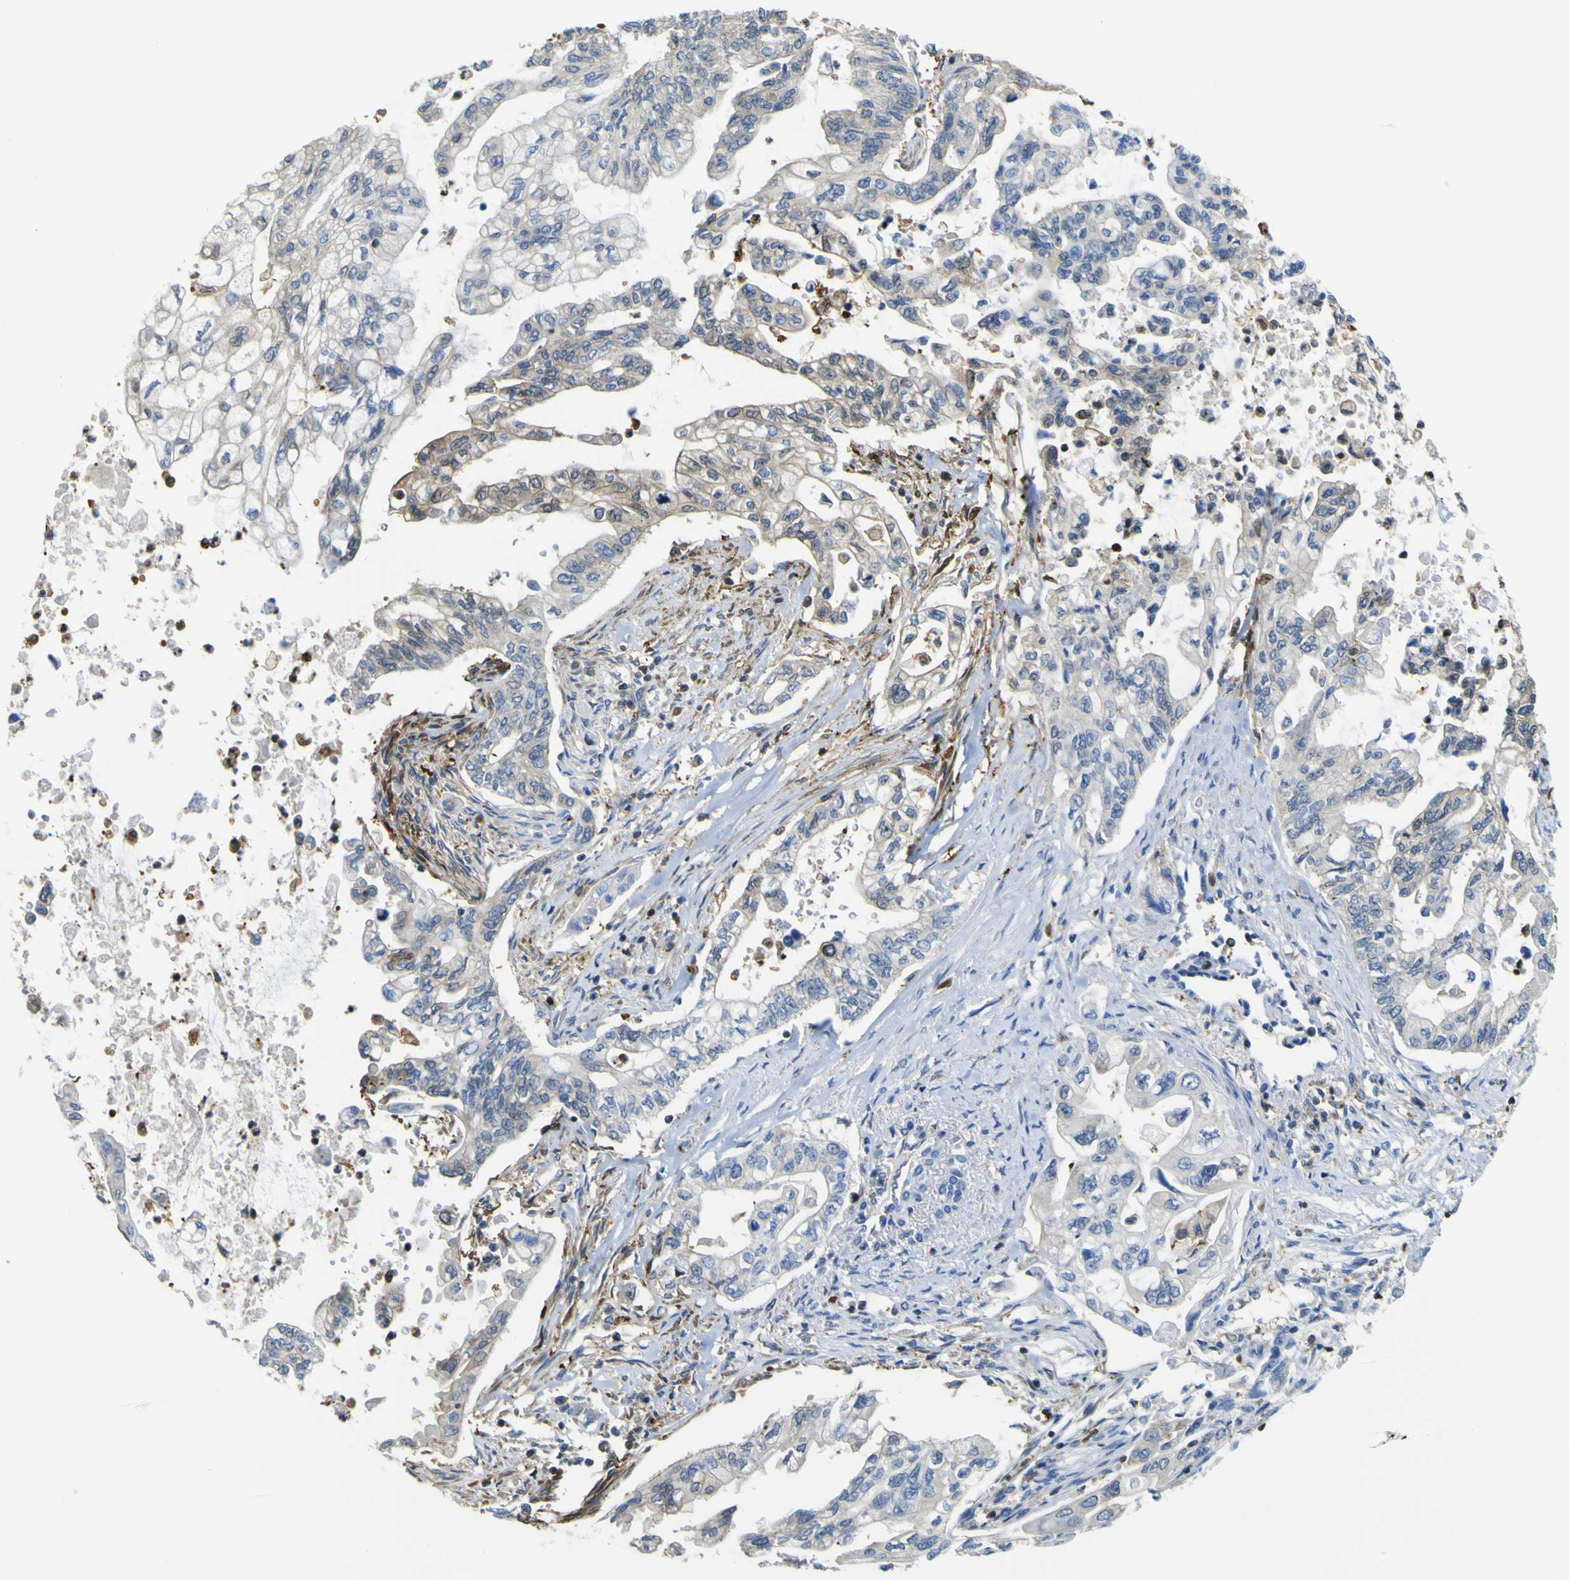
{"staining": {"intensity": "moderate", "quantity": "25%-75%", "location": "cytoplasmic/membranous"}, "tissue": "pancreatic cancer", "cell_type": "Tumor cells", "image_type": "cancer", "snomed": [{"axis": "morphology", "description": "Normal tissue, NOS"}, {"axis": "topography", "description": "Pancreas"}], "caption": "There is medium levels of moderate cytoplasmic/membranous expression in tumor cells of pancreatic cancer, as demonstrated by immunohistochemical staining (brown color).", "gene": "ABHD3", "patient": {"sex": "male", "age": 42}}